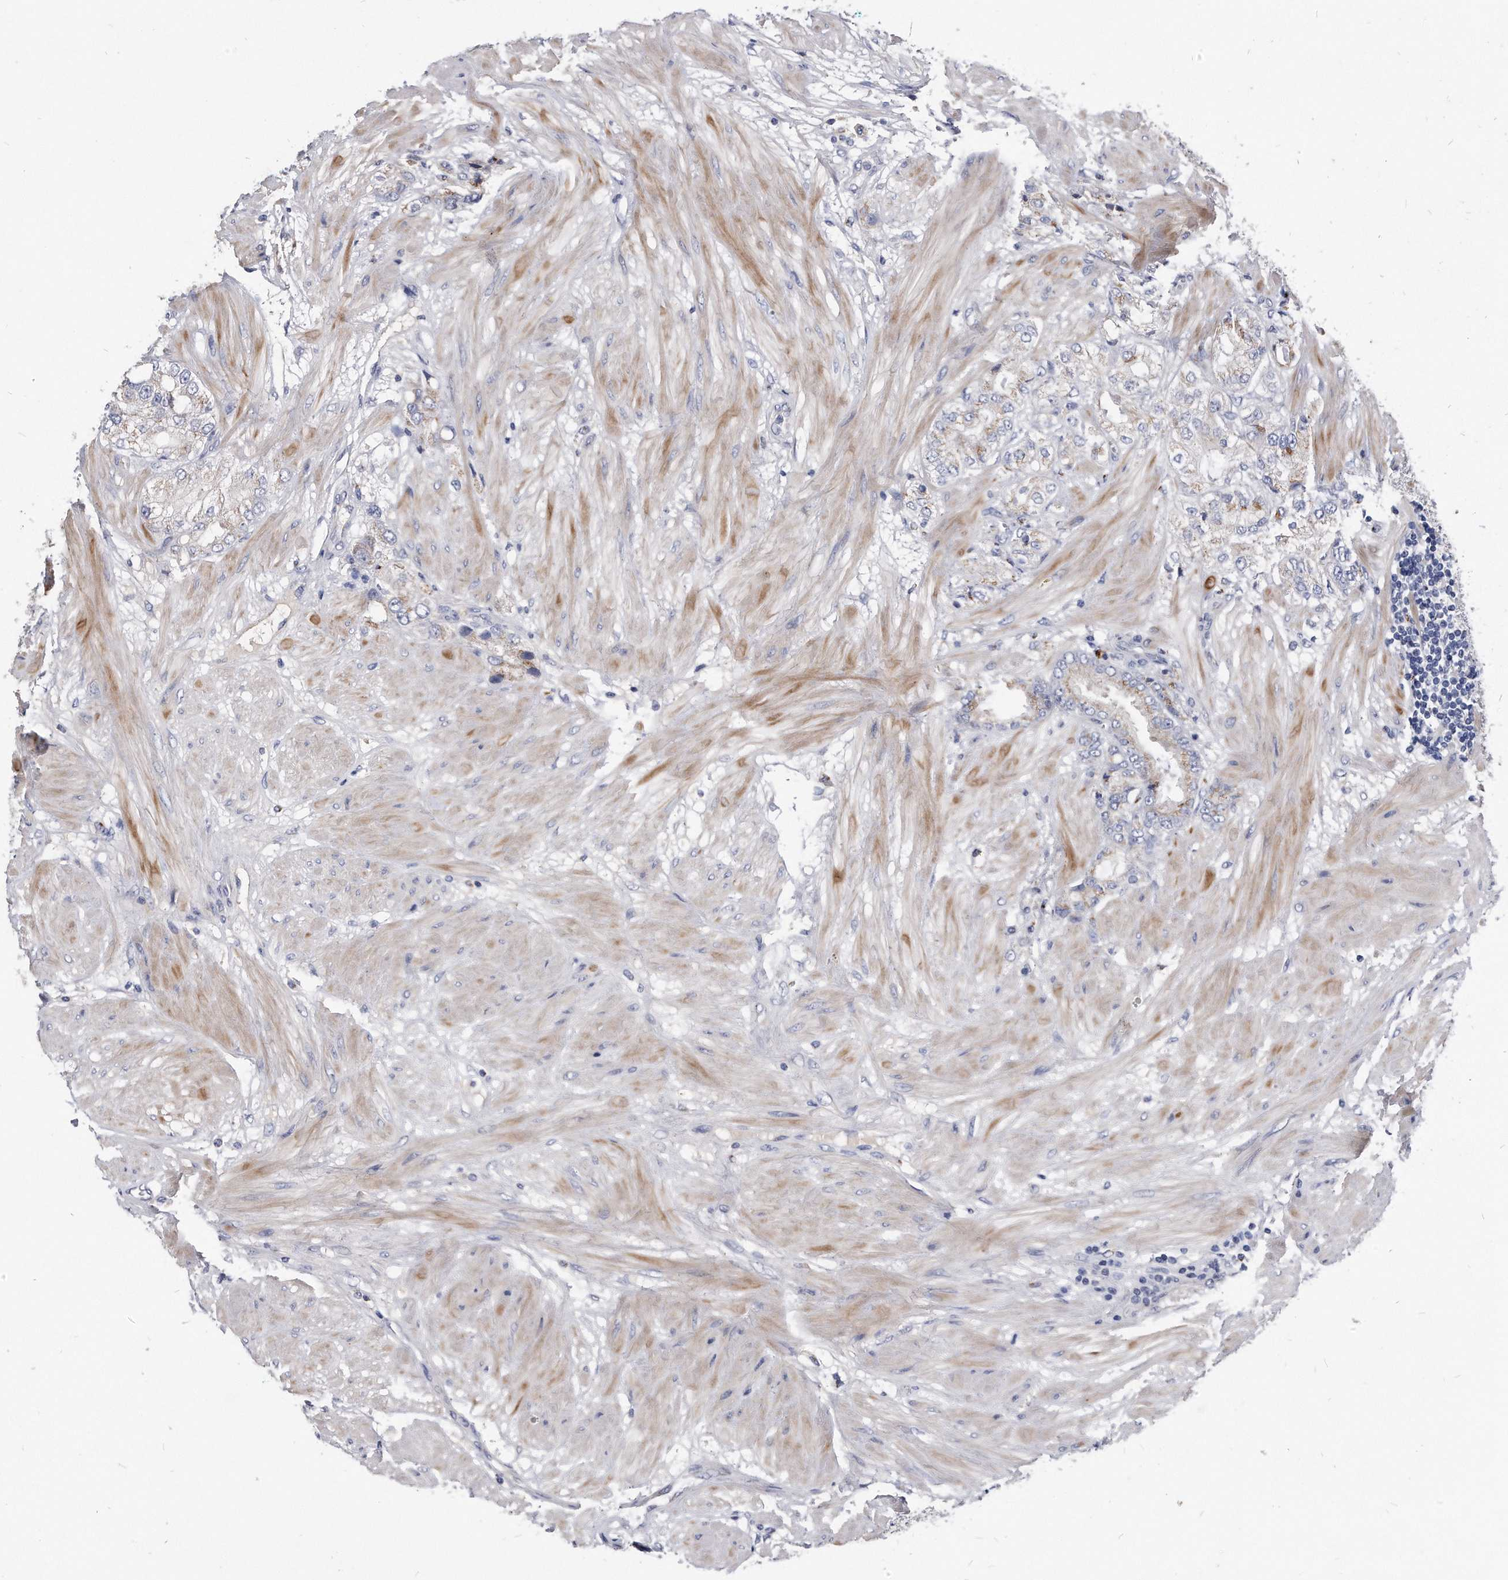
{"staining": {"intensity": "weak", "quantity": "<25%", "location": "cytoplasmic/membranous"}, "tissue": "prostate cancer", "cell_type": "Tumor cells", "image_type": "cancer", "snomed": [{"axis": "morphology", "description": "Adenocarcinoma, High grade"}, {"axis": "topography", "description": "Prostate"}], "caption": "Prostate high-grade adenocarcinoma stained for a protein using immunohistochemistry (IHC) displays no staining tumor cells.", "gene": "MGAT4A", "patient": {"sex": "male", "age": 50}}